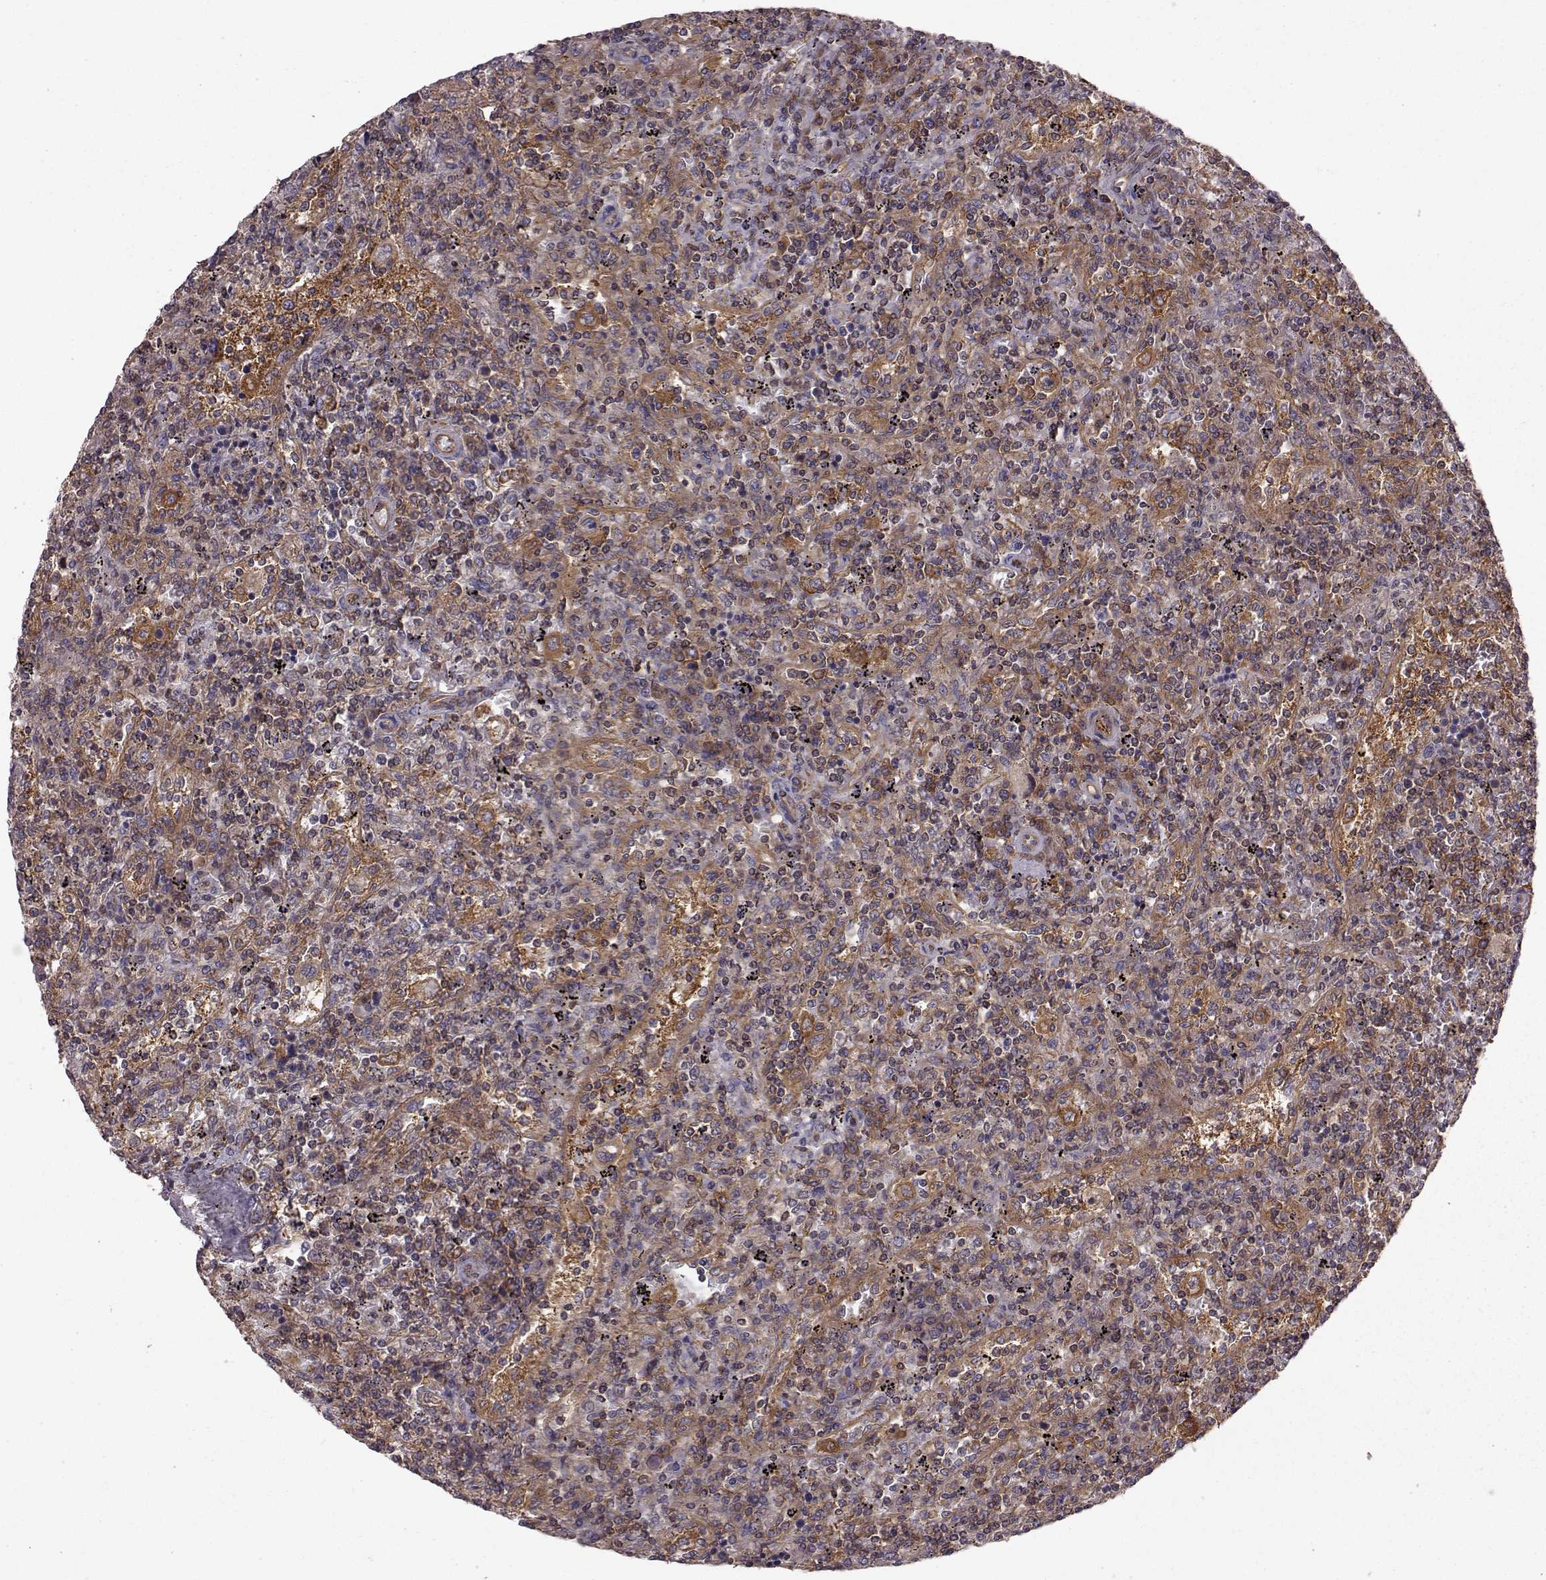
{"staining": {"intensity": "strong", "quantity": ">75%", "location": "cytoplasmic/membranous"}, "tissue": "lymphoma", "cell_type": "Tumor cells", "image_type": "cancer", "snomed": [{"axis": "morphology", "description": "Malignant lymphoma, non-Hodgkin's type, Low grade"}, {"axis": "topography", "description": "Spleen"}], "caption": "This photomicrograph reveals immunohistochemistry (IHC) staining of human malignant lymphoma, non-Hodgkin's type (low-grade), with high strong cytoplasmic/membranous staining in about >75% of tumor cells.", "gene": "RABGAP1", "patient": {"sex": "male", "age": 62}}